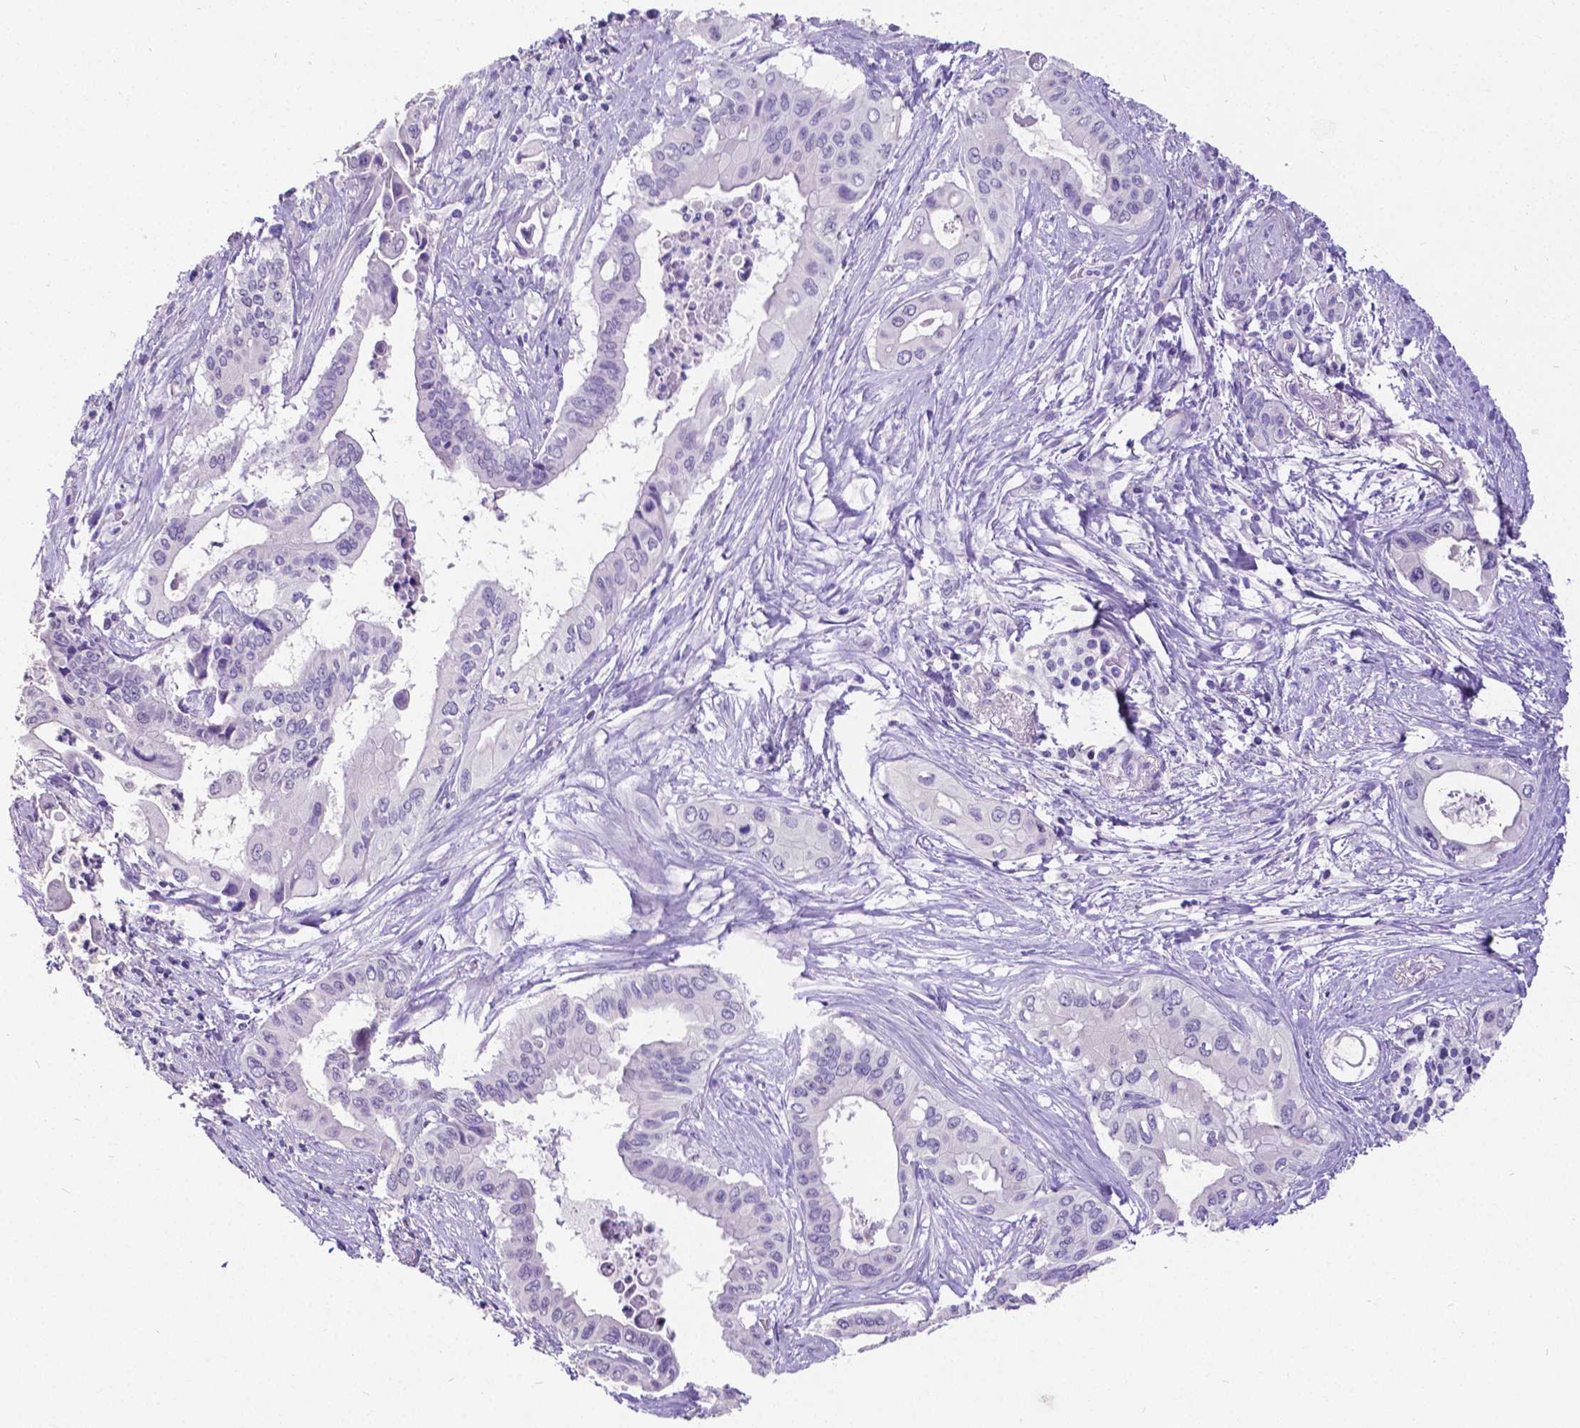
{"staining": {"intensity": "negative", "quantity": "none", "location": "none"}, "tissue": "pancreatic cancer", "cell_type": "Tumor cells", "image_type": "cancer", "snomed": [{"axis": "morphology", "description": "Adenocarcinoma, NOS"}, {"axis": "topography", "description": "Pancreas"}], "caption": "High magnification brightfield microscopy of adenocarcinoma (pancreatic) stained with DAB (3,3'-diaminobenzidine) (brown) and counterstained with hematoxylin (blue): tumor cells show no significant staining. (Brightfield microscopy of DAB IHC at high magnification).", "gene": "SATB2", "patient": {"sex": "female", "age": 77}}